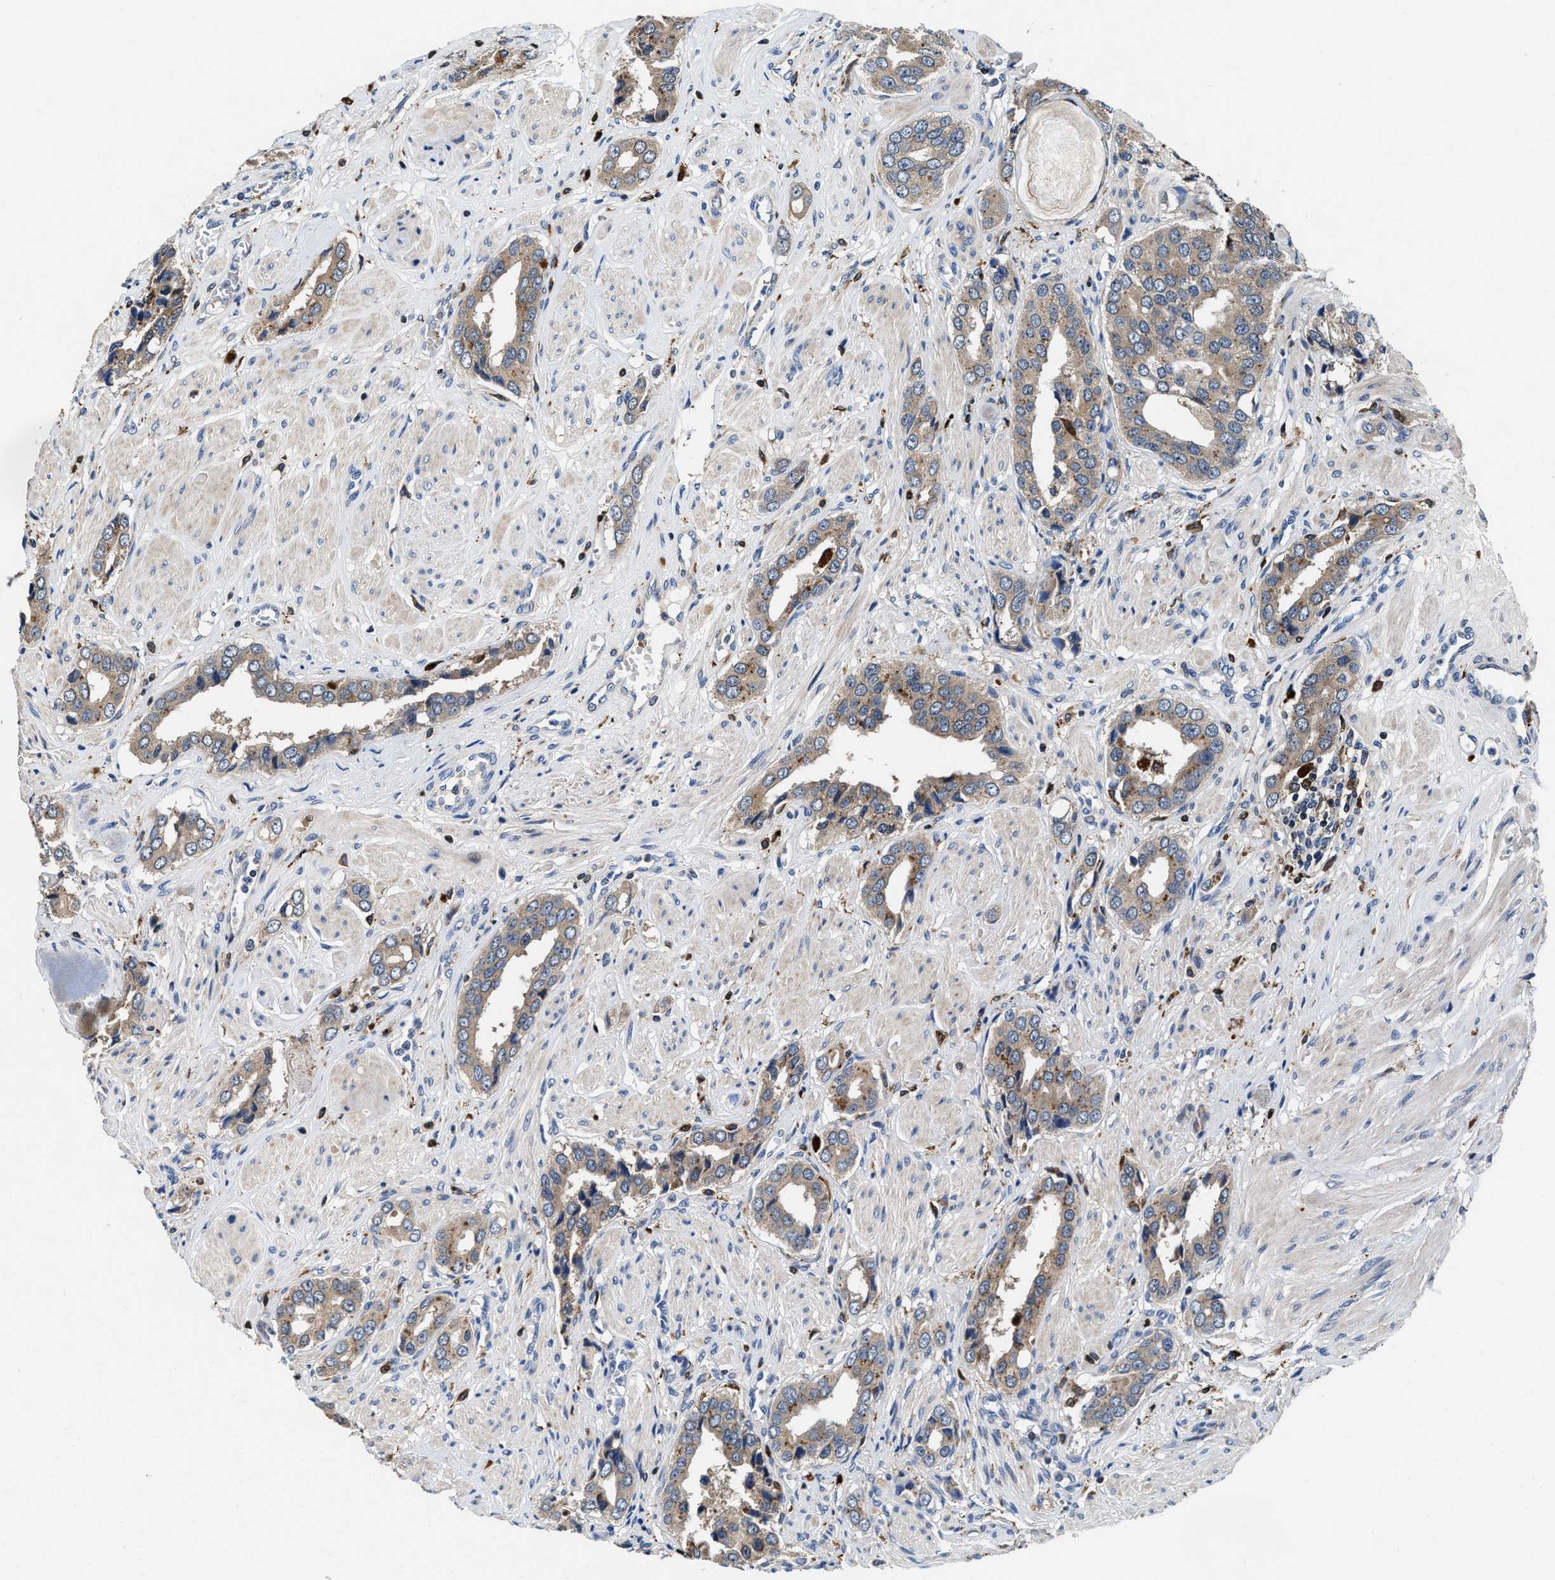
{"staining": {"intensity": "moderate", "quantity": ">75%", "location": "cytoplasmic/membranous"}, "tissue": "prostate cancer", "cell_type": "Tumor cells", "image_type": "cancer", "snomed": [{"axis": "morphology", "description": "Adenocarcinoma, High grade"}, {"axis": "topography", "description": "Prostate"}], "caption": "DAB (3,3'-diaminobenzidine) immunohistochemical staining of human prostate cancer (high-grade adenocarcinoma) demonstrates moderate cytoplasmic/membranous protein expression in approximately >75% of tumor cells. The staining was performed using DAB, with brown indicating positive protein expression. Nuclei are stained blue with hematoxylin.", "gene": "RGS10", "patient": {"sex": "male", "age": 52}}